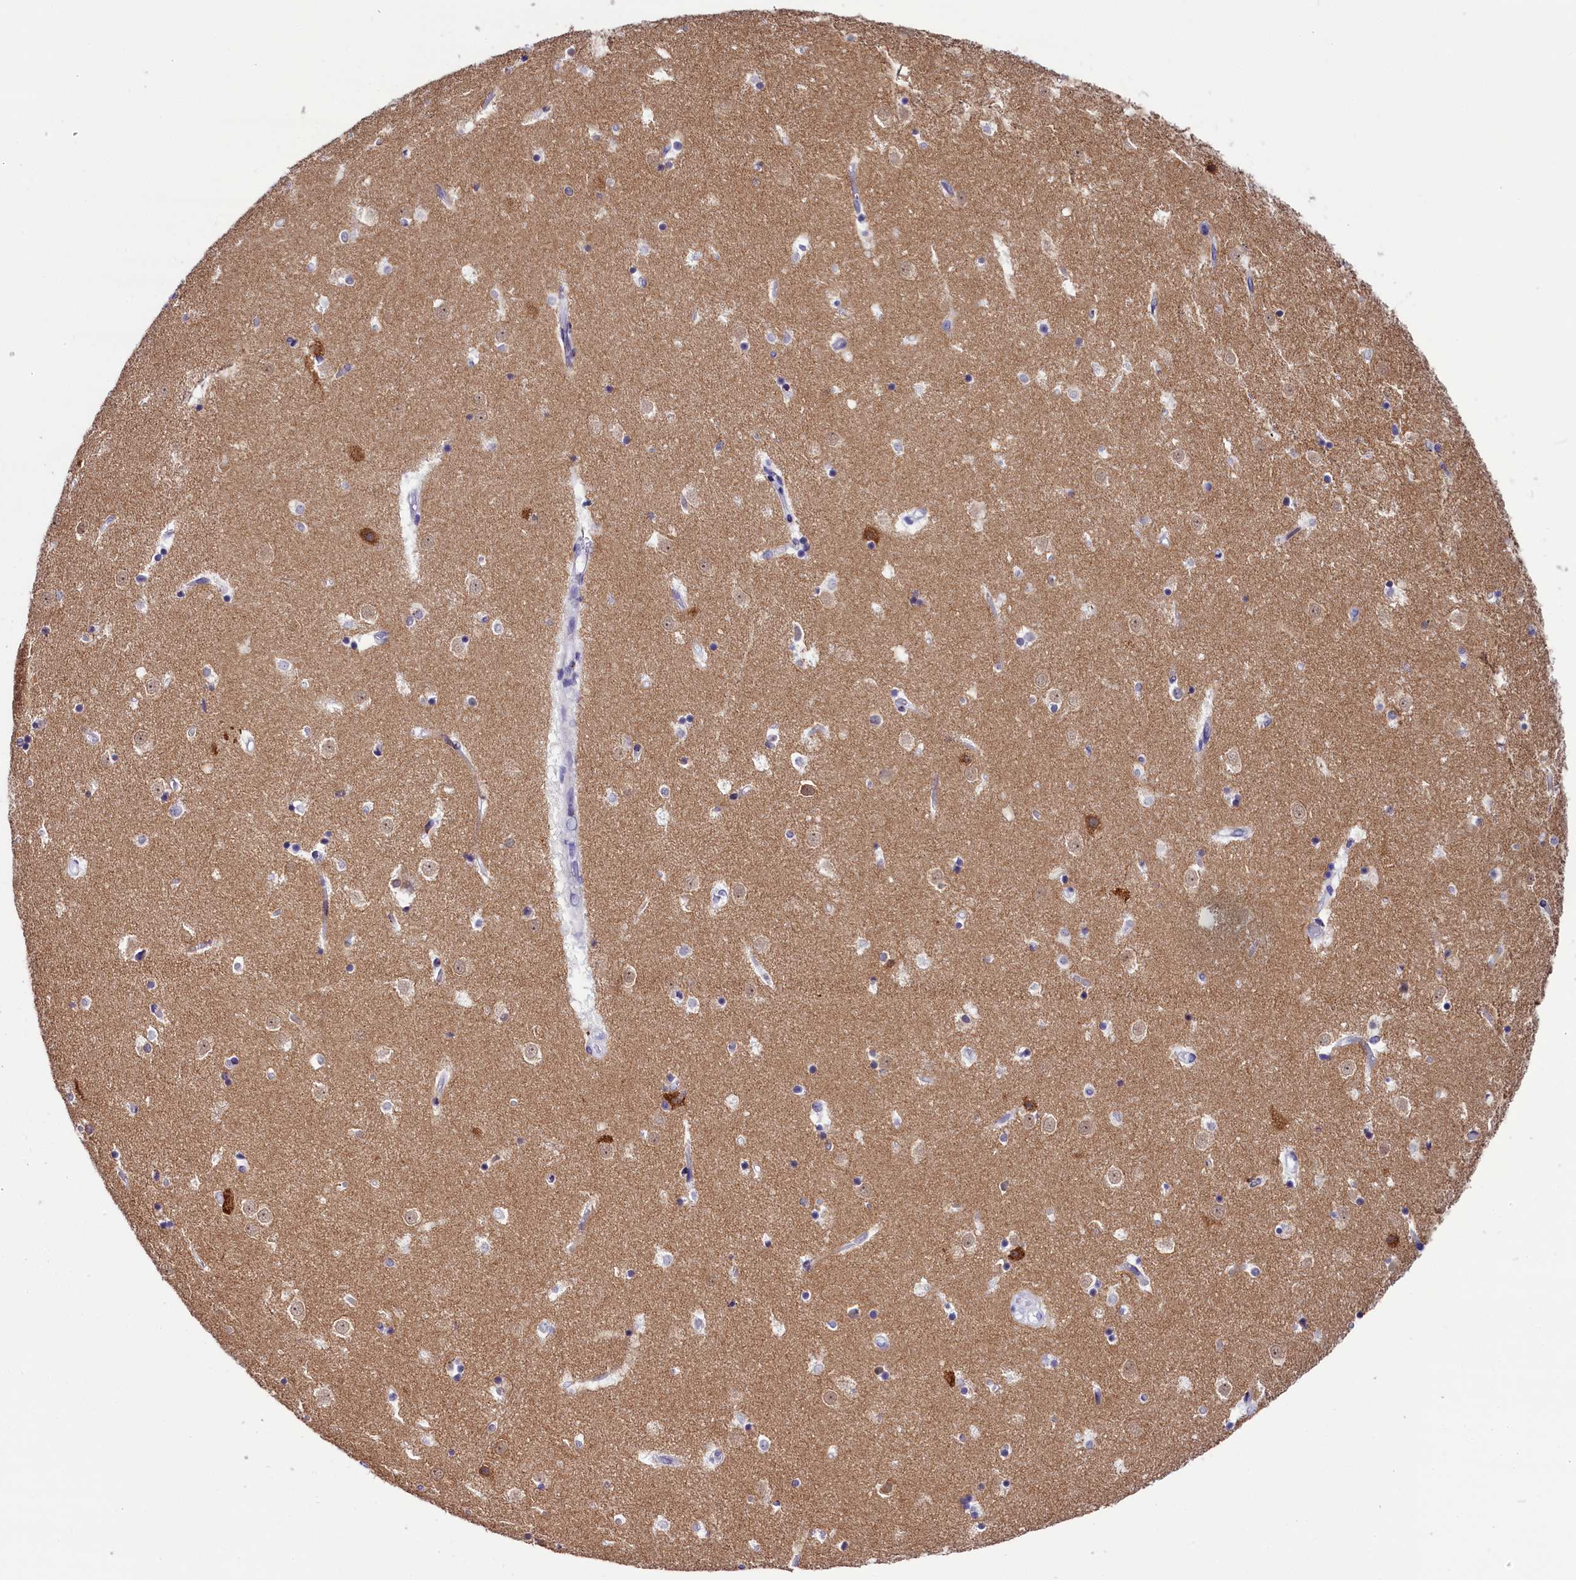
{"staining": {"intensity": "weak", "quantity": "<25%", "location": "cytoplasmic/membranous"}, "tissue": "caudate", "cell_type": "Glial cells", "image_type": "normal", "snomed": [{"axis": "morphology", "description": "Normal tissue, NOS"}, {"axis": "topography", "description": "Lateral ventricle wall"}], "caption": "Immunohistochemistry (IHC) of unremarkable caudate shows no expression in glial cells.", "gene": "AP3B2", "patient": {"sex": "female", "age": 52}}